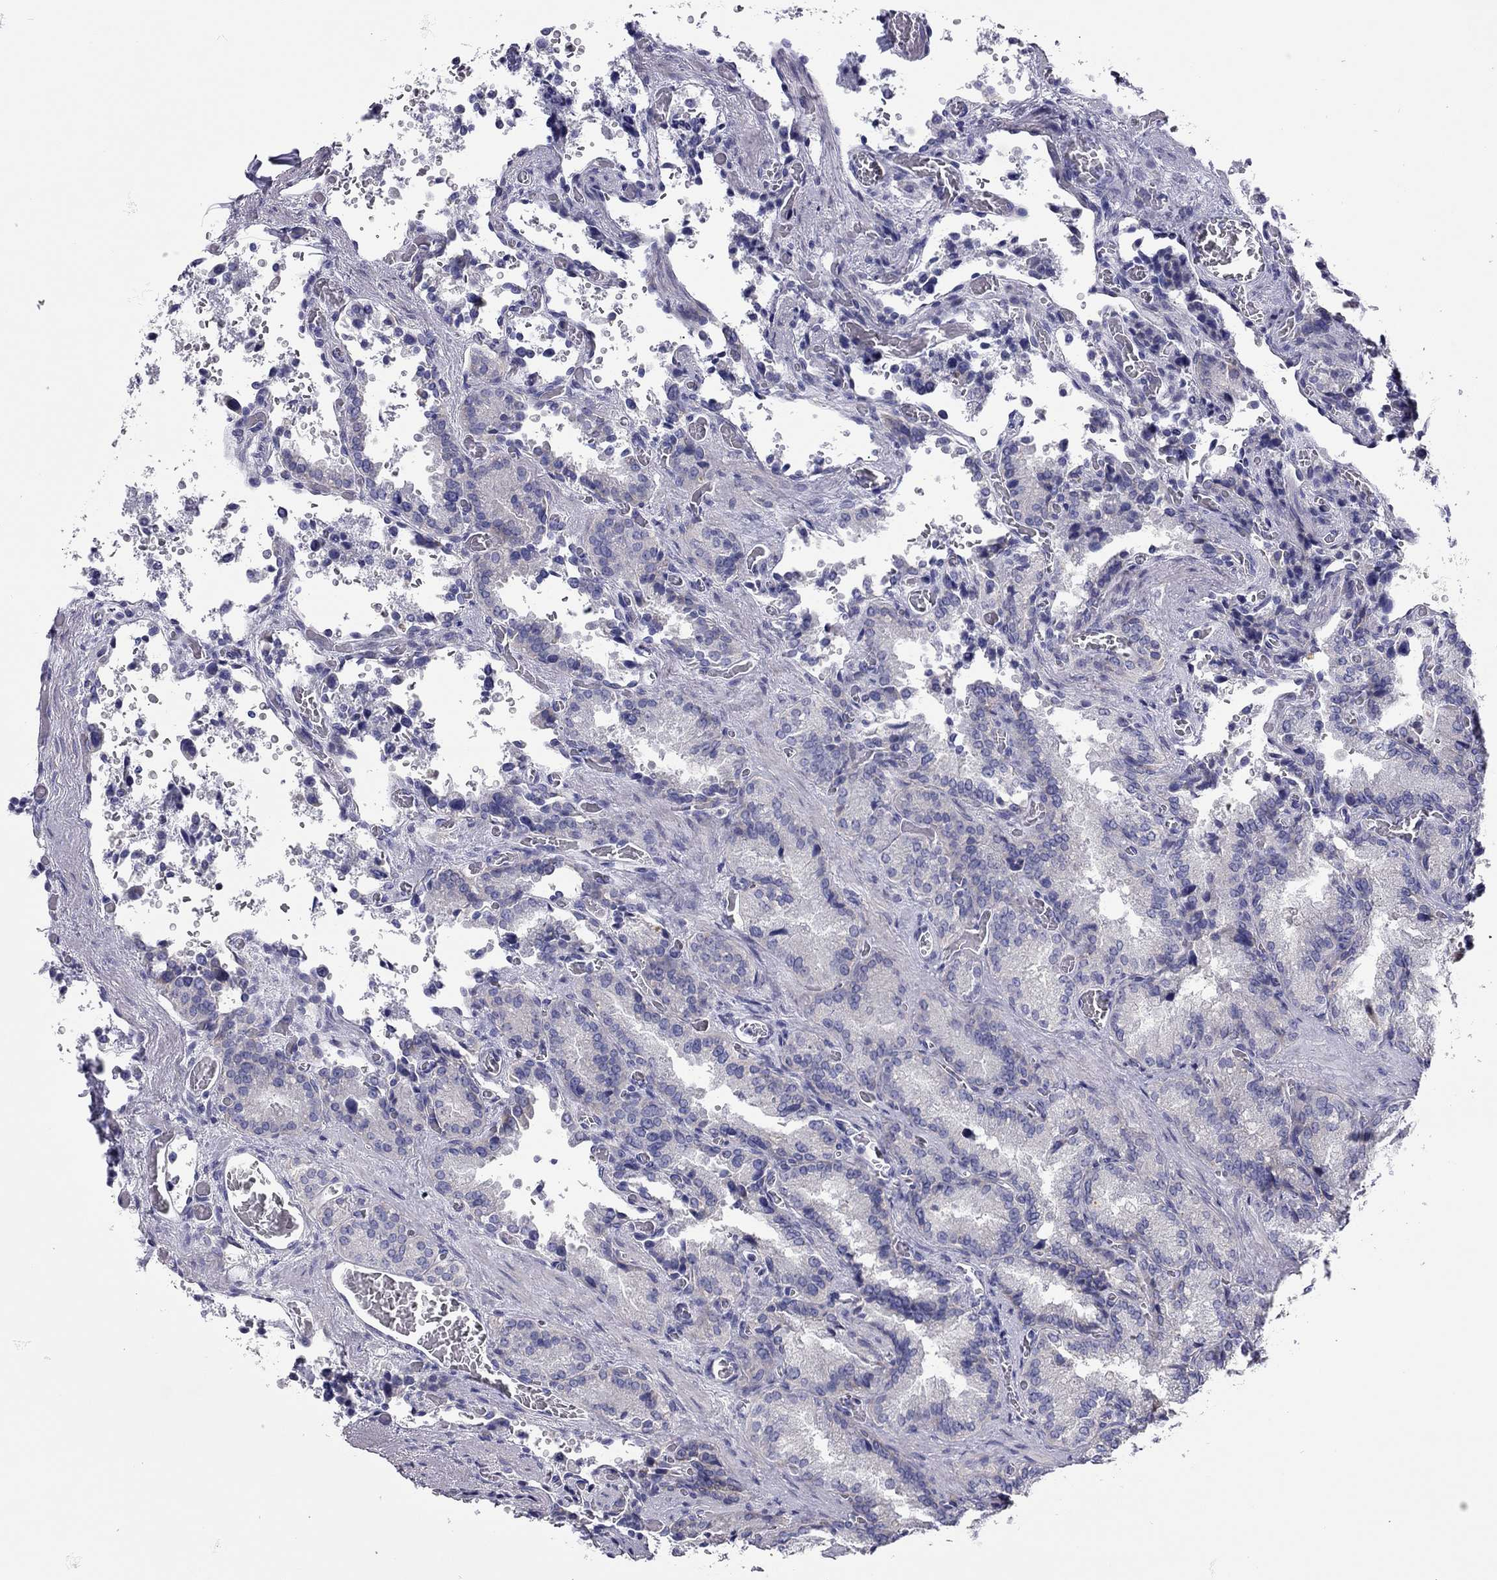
{"staining": {"intensity": "negative", "quantity": "none", "location": "none"}, "tissue": "seminal vesicle", "cell_type": "Glandular cells", "image_type": "normal", "snomed": [{"axis": "morphology", "description": "Normal tissue, NOS"}, {"axis": "topography", "description": "Seminal veicle"}], "caption": "Immunohistochemical staining of normal human seminal vesicle demonstrates no significant expression in glandular cells.", "gene": "SCARB1", "patient": {"sex": "male", "age": 37}}